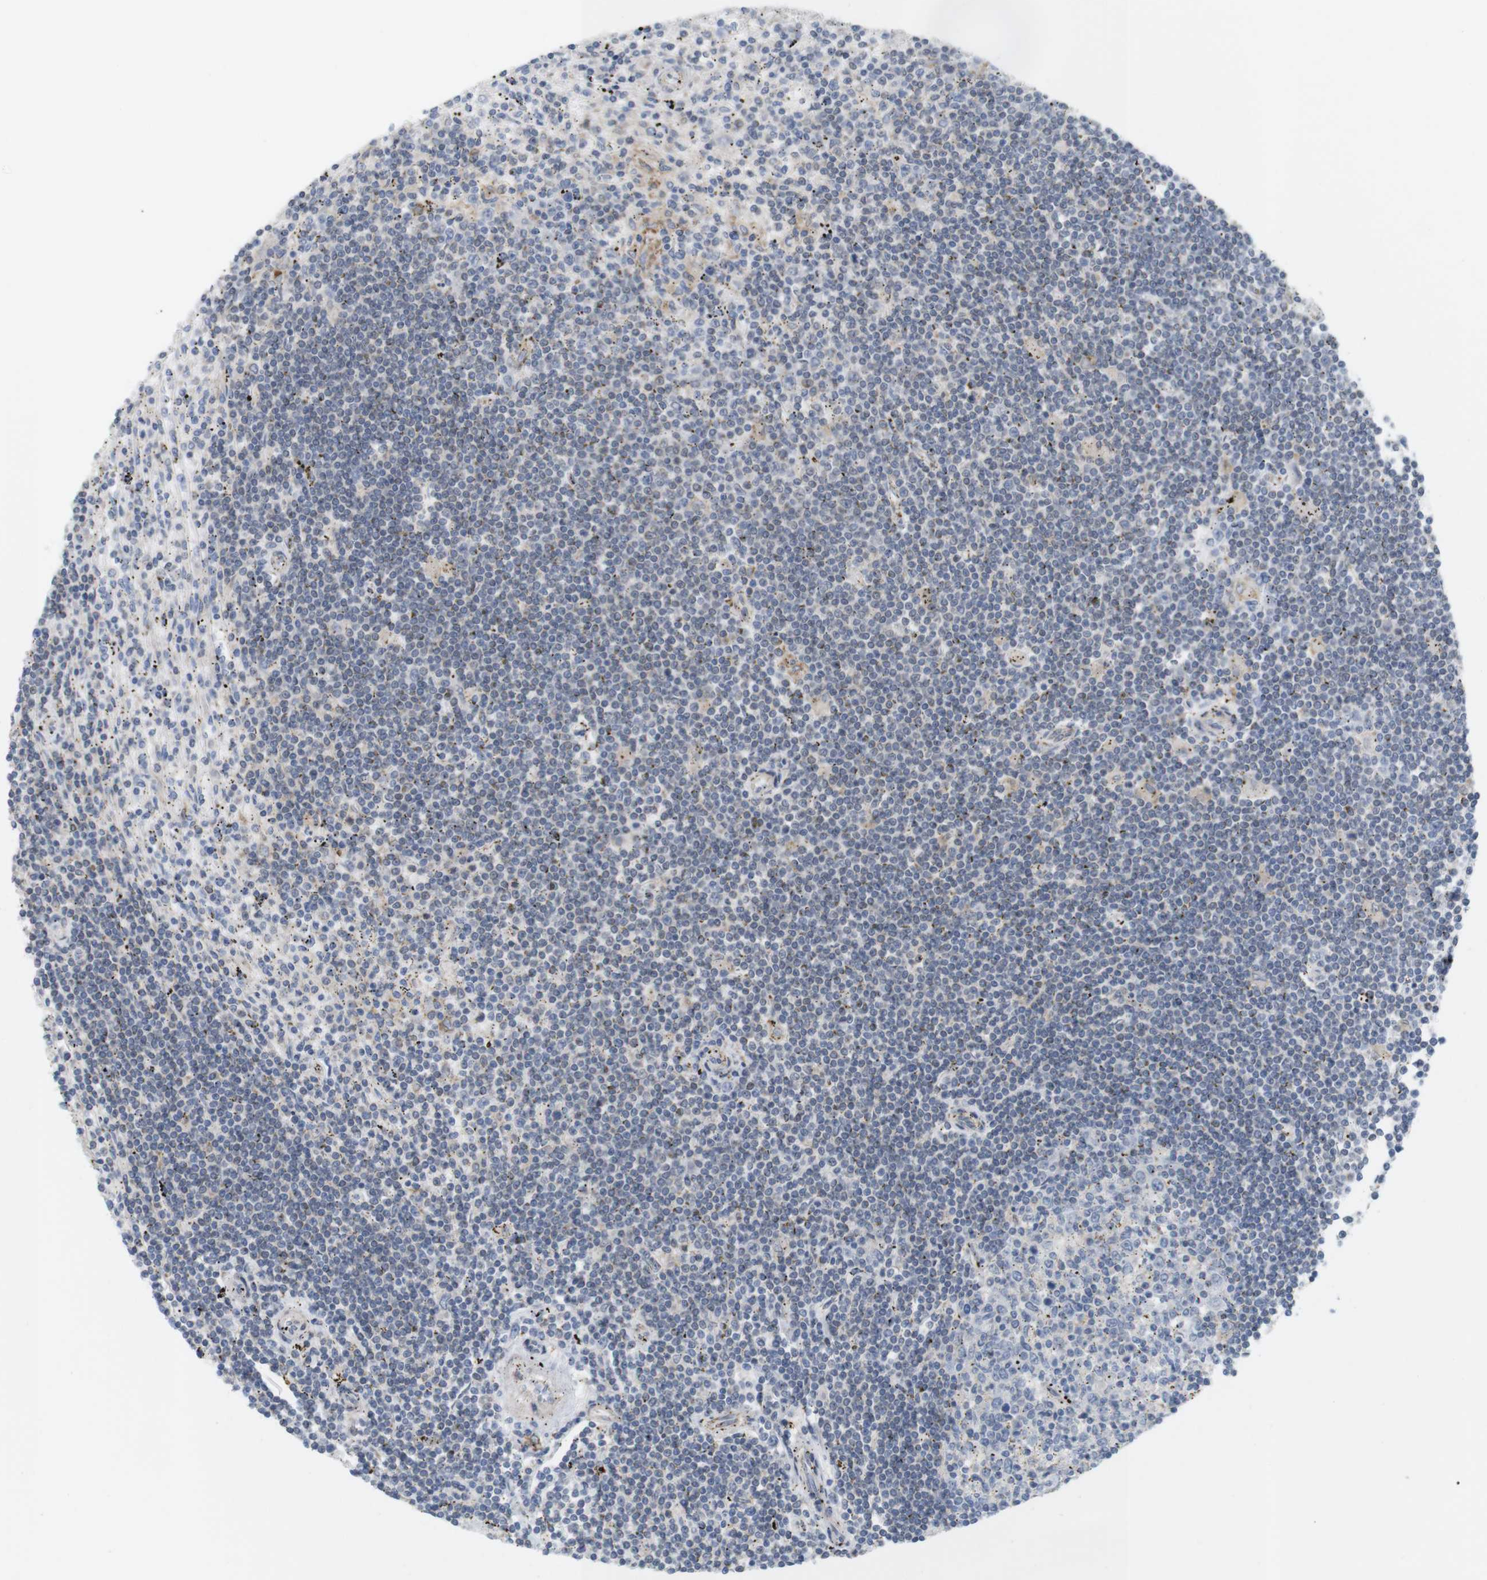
{"staining": {"intensity": "weak", "quantity": "<25%", "location": "cytoplasmic/membranous"}, "tissue": "lymphoma", "cell_type": "Tumor cells", "image_type": "cancer", "snomed": [{"axis": "morphology", "description": "Malignant lymphoma, non-Hodgkin's type, Low grade"}, {"axis": "topography", "description": "Spleen"}], "caption": "Lymphoma stained for a protein using IHC demonstrates no positivity tumor cells.", "gene": "ITPR1", "patient": {"sex": "male", "age": 76}}